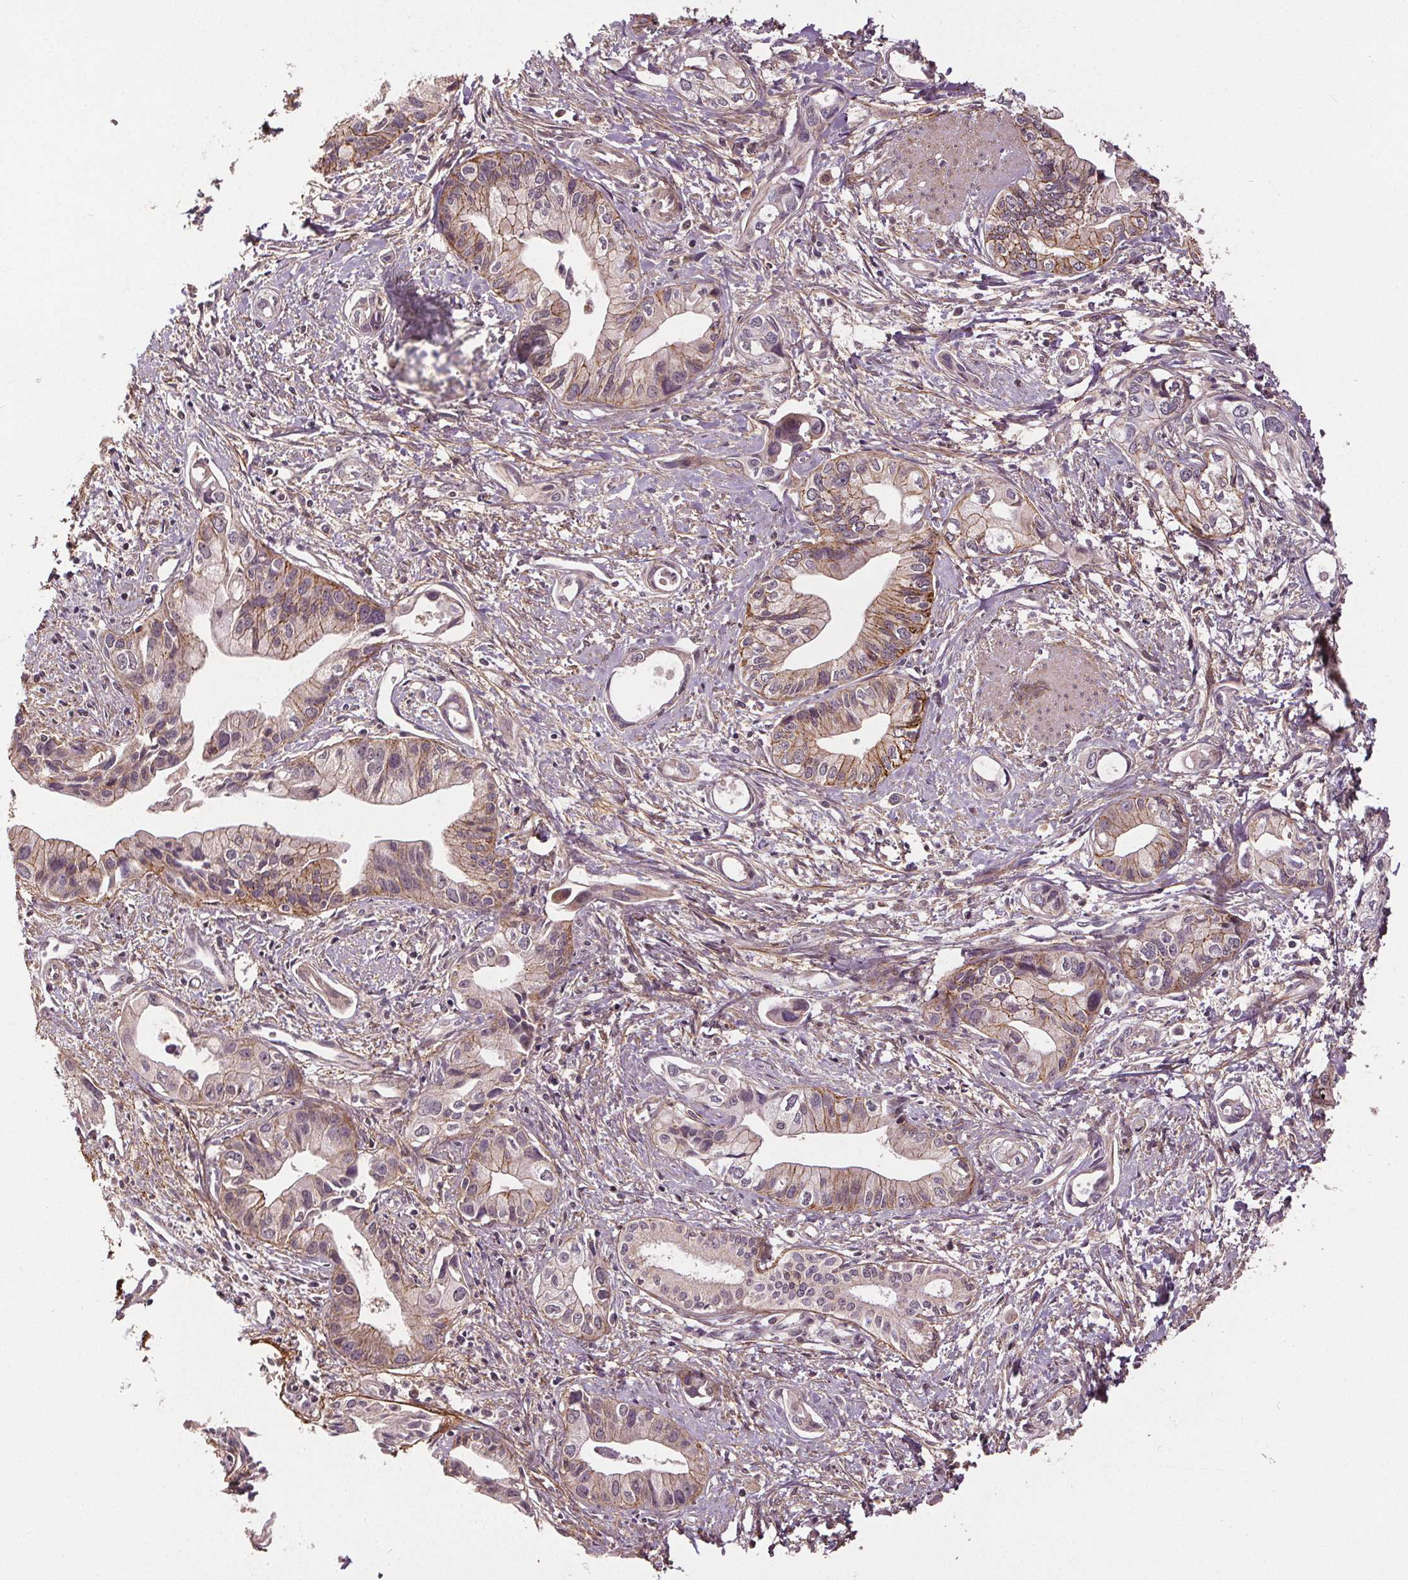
{"staining": {"intensity": "moderate", "quantity": "25%-75%", "location": "cytoplasmic/membranous"}, "tissue": "pancreatic cancer", "cell_type": "Tumor cells", "image_type": "cancer", "snomed": [{"axis": "morphology", "description": "Adenocarcinoma, NOS"}, {"axis": "topography", "description": "Pancreas"}], "caption": "The immunohistochemical stain shows moderate cytoplasmic/membranous expression in tumor cells of pancreatic adenocarcinoma tissue. Immunohistochemistry (ihc) stains the protein of interest in brown and the nuclei are stained blue.", "gene": "EPHB3", "patient": {"sex": "female", "age": 61}}